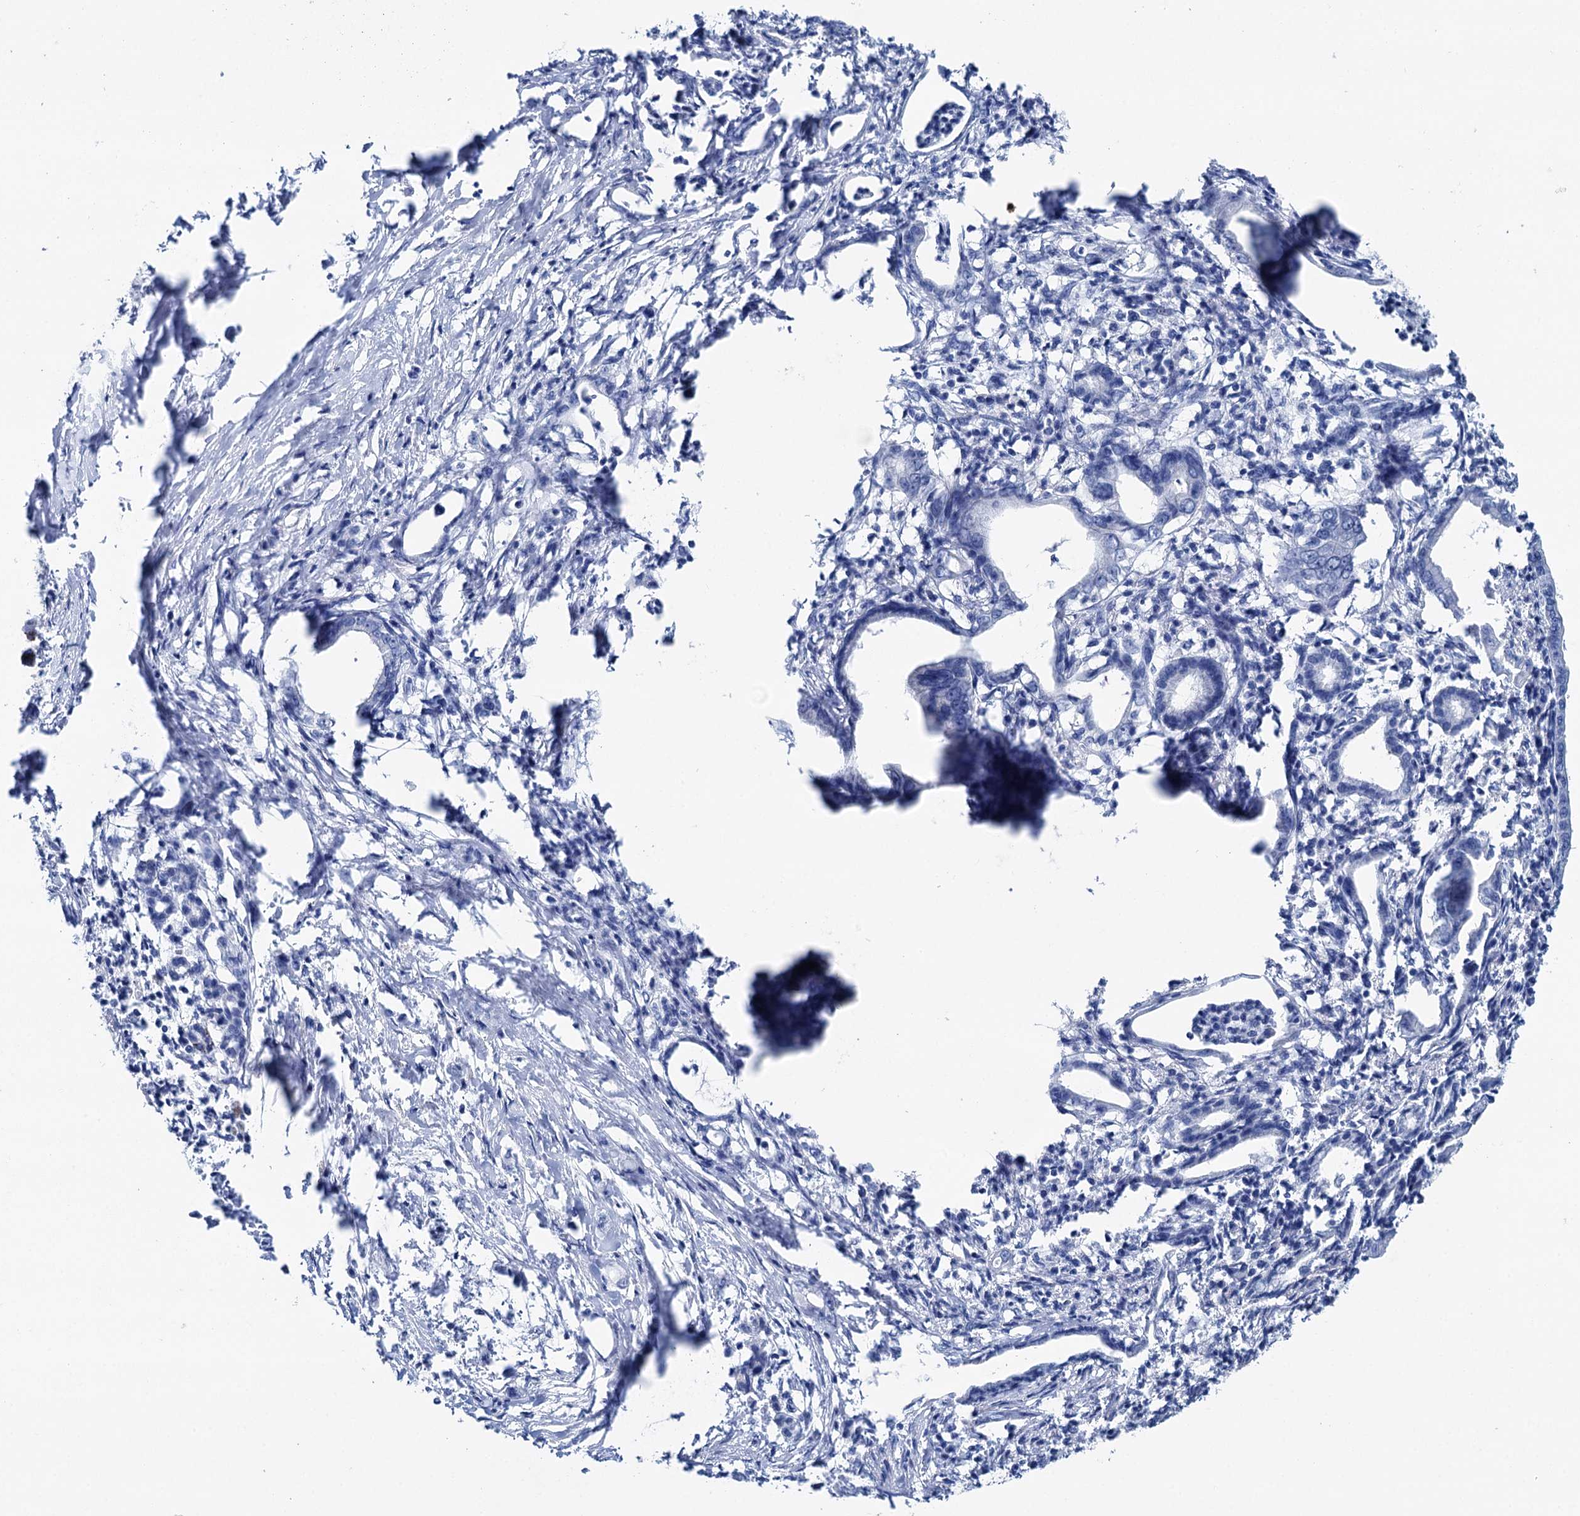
{"staining": {"intensity": "negative", "quantity": "none", "location": "none"}, "tissue": "pancreatic cancer", "cell_type": "Tumor cells", "image_type": "cancer", "snomed": [{"axis": "morphology", "description": "Adenocarcinoma, NOS"}, {"axis": "topography", "description": "Pancreas"}], "caption": "The image reveals no staining of tumor cells in pancreatic cancer.", "gene": "BRINP1", "patient": {"sex": "female", "age": 55}}